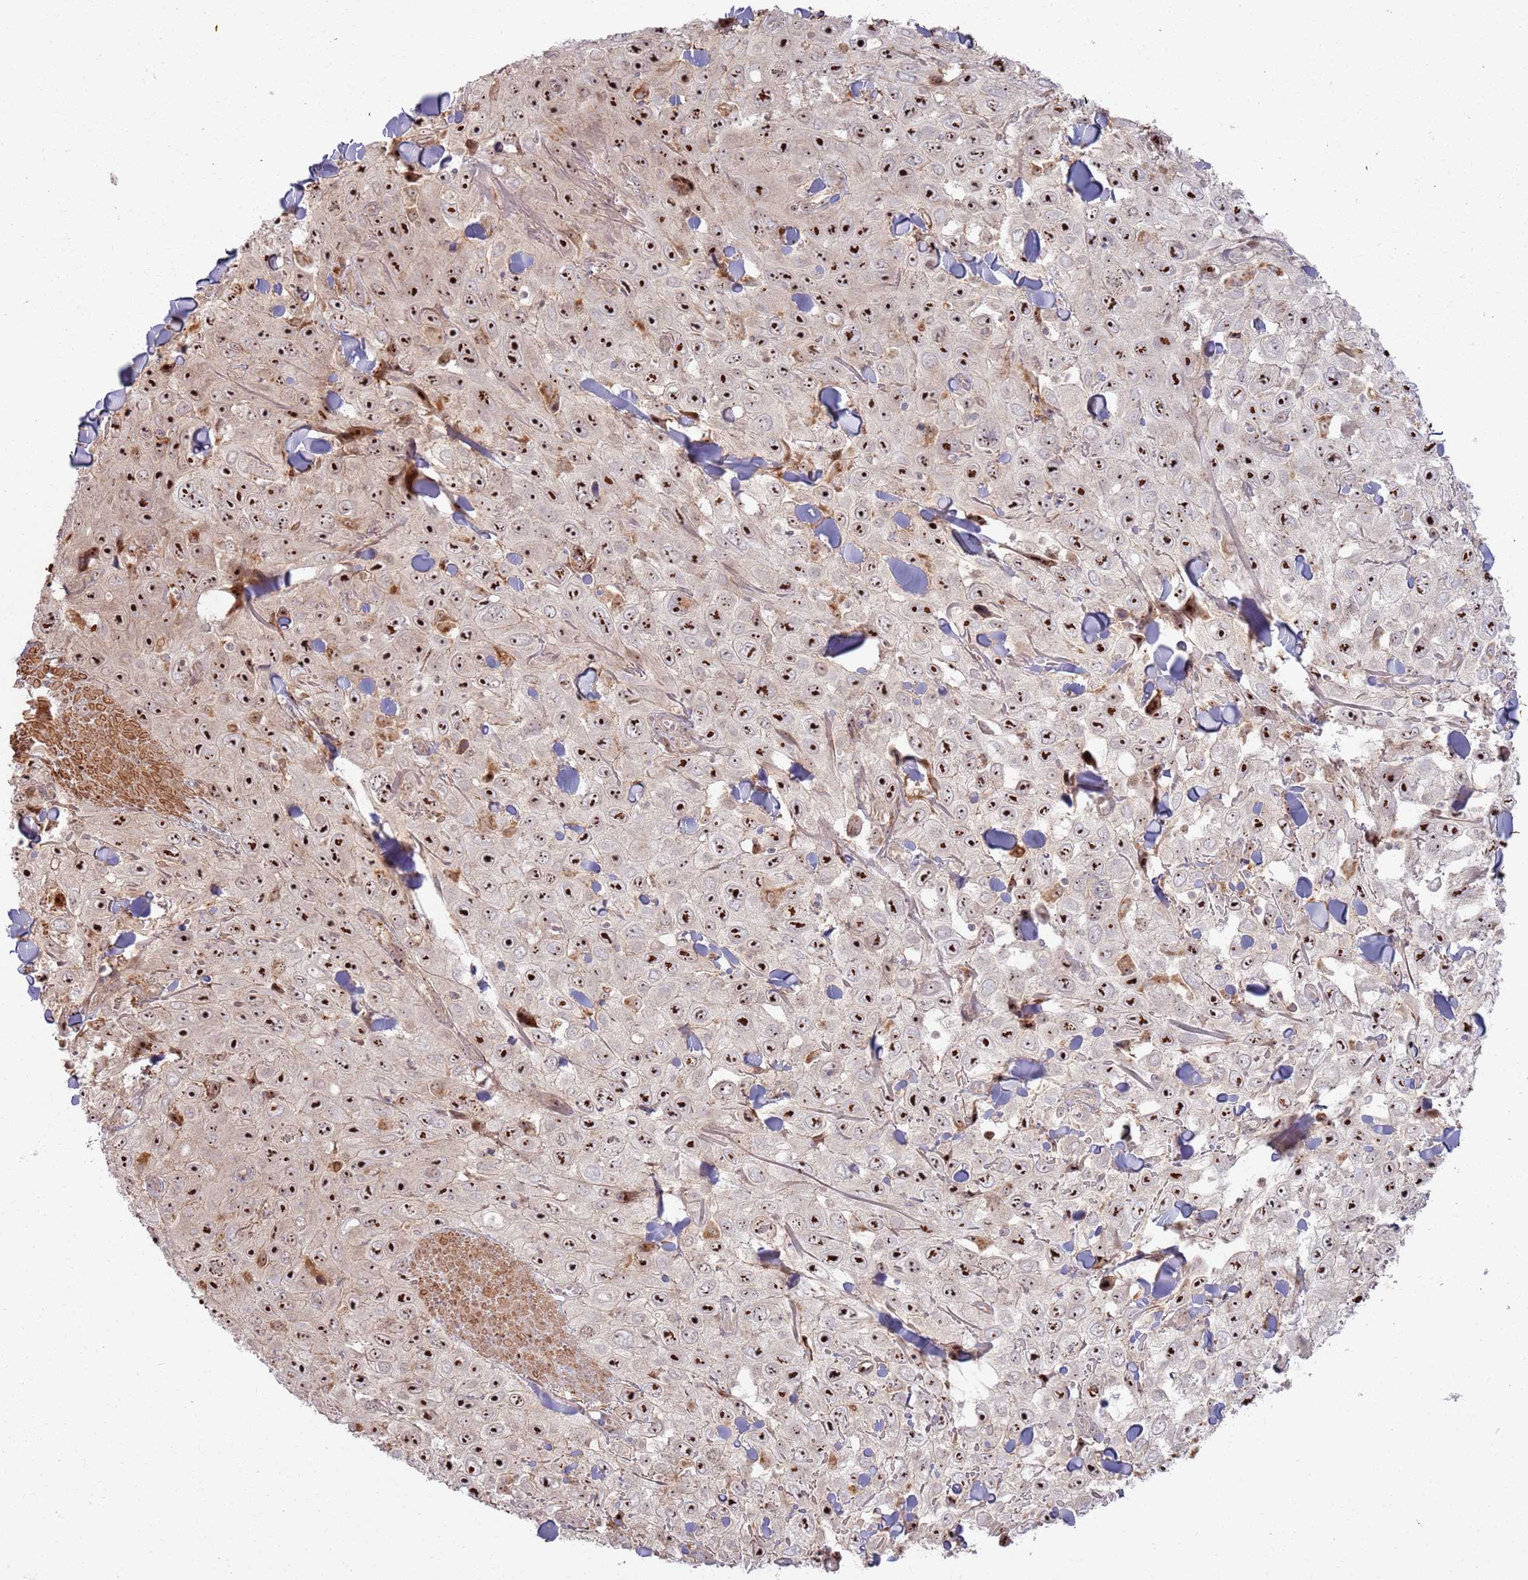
{"staining": {"intensity": "strong", "quantity": ">75%", "location": "nuclear"}, "tissue": "skin cancer", "cell_type": "Tumor cells", "image_type": "cancer", "snomed": [{"axis": "morphology", "description": "Squamous cell carcinoma, NOS"}, {"axis": "topography", "description": "Skin"}], "caption": "Skin cancer (squamous cell carcinoma) stained for a protein (brown) demonstrates strong nuclear positive positivity in about >75% of tumor cells.", "gene": "CNPY1", "patient": {"sex": "male", "age": 82}}